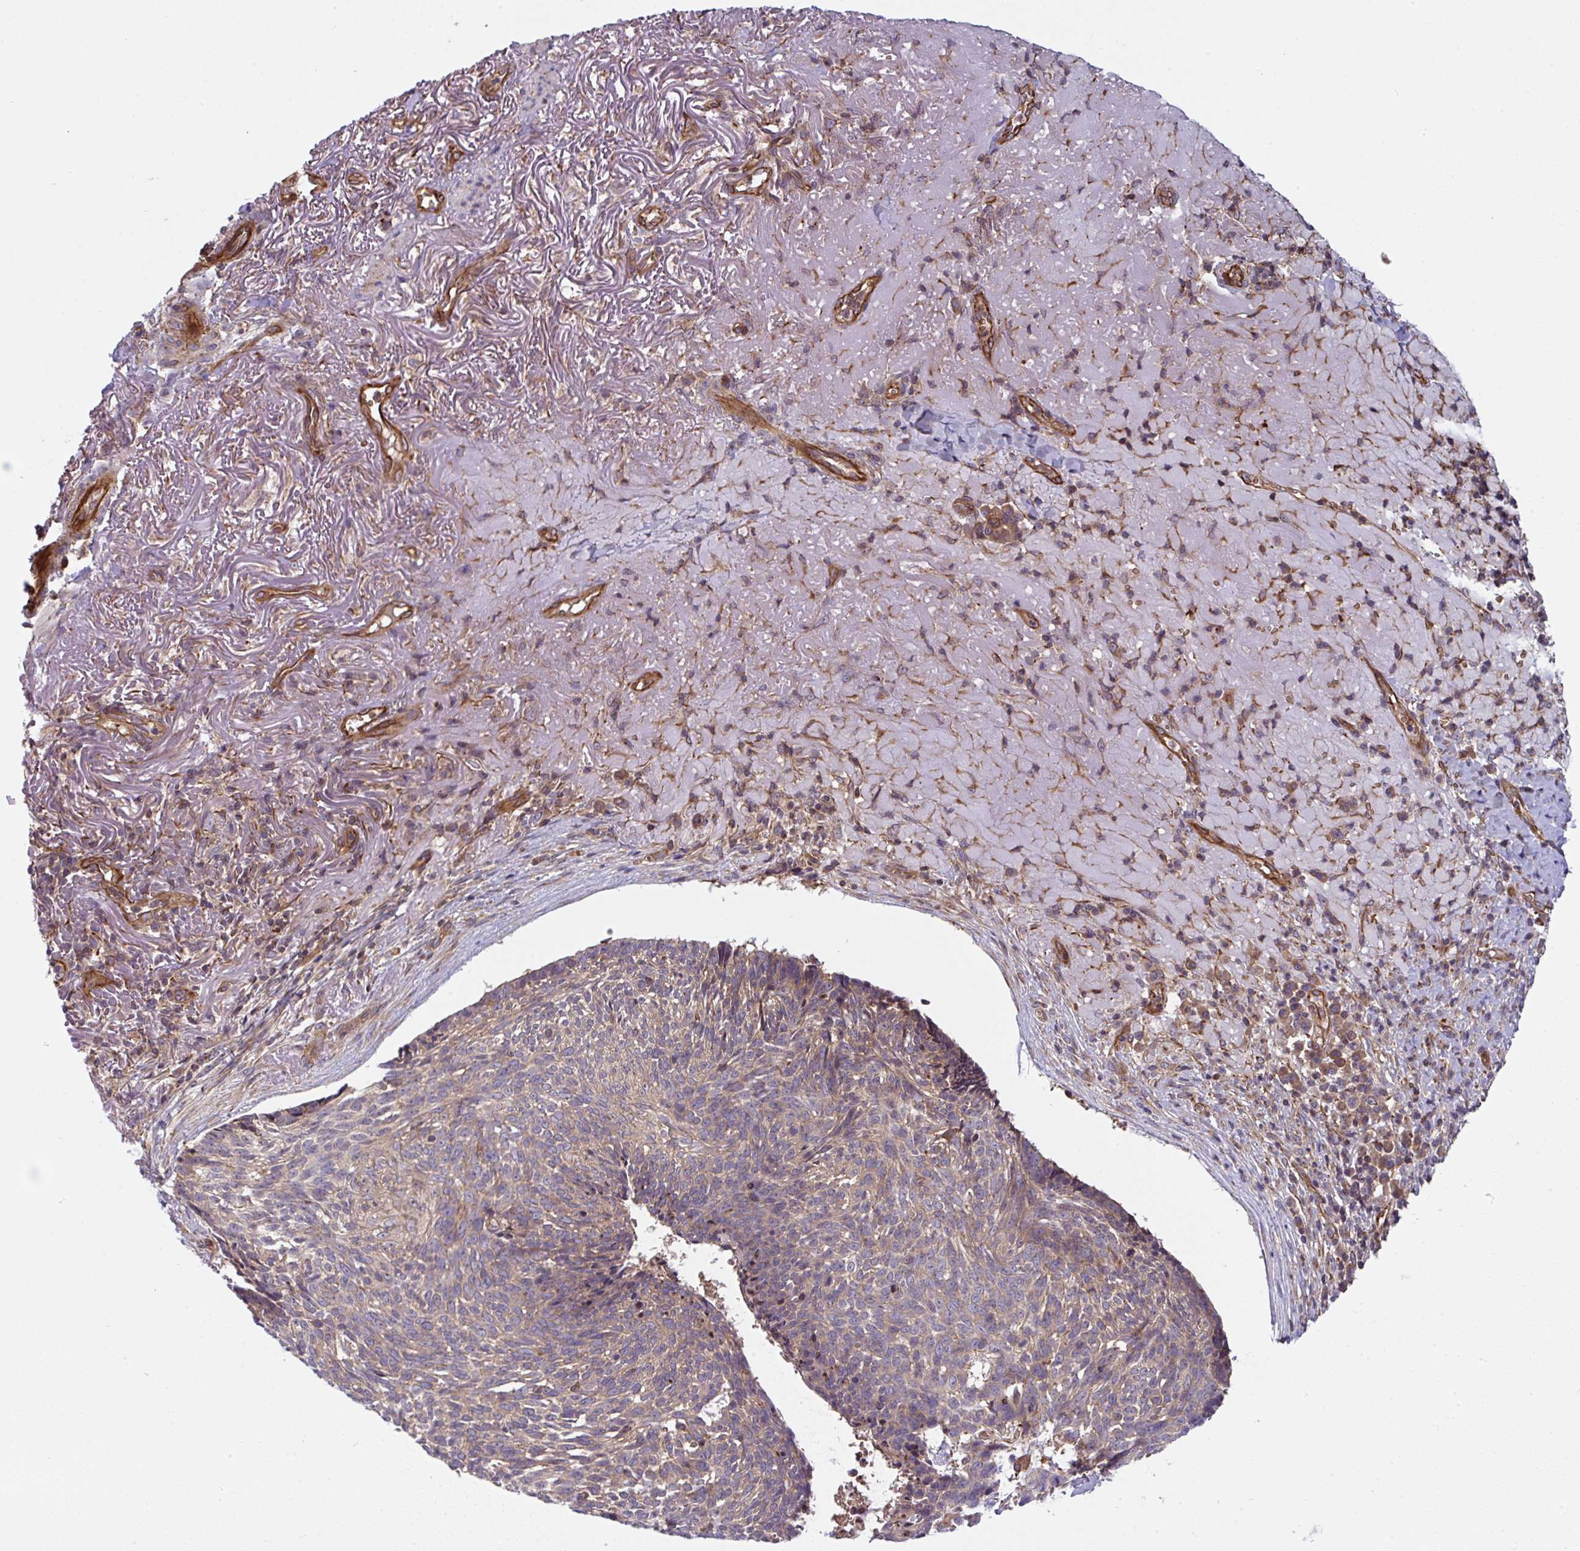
{"staining": {"intensity": "weak", "quantity": "25%-75%", "location": "cytoplasmic/membranous"}, "tissue": "skin cancer", "cell_type": "Tumor cells", "image_type": "cancer", "snomed": [{"axis": "morphology", "description": "Basal cell carcinoma"}, {"axis": "topography", "description": "Skin"}, {"axis": "topography", "description": "Skin of face"}], "caption": "Weak cytoplasmic/membranous protein positivity is present in about 25%-75% of tumor cells in skin cancer.", "gene": "APOBEC3D", "patient": {"sex": "female", "age": 95}}